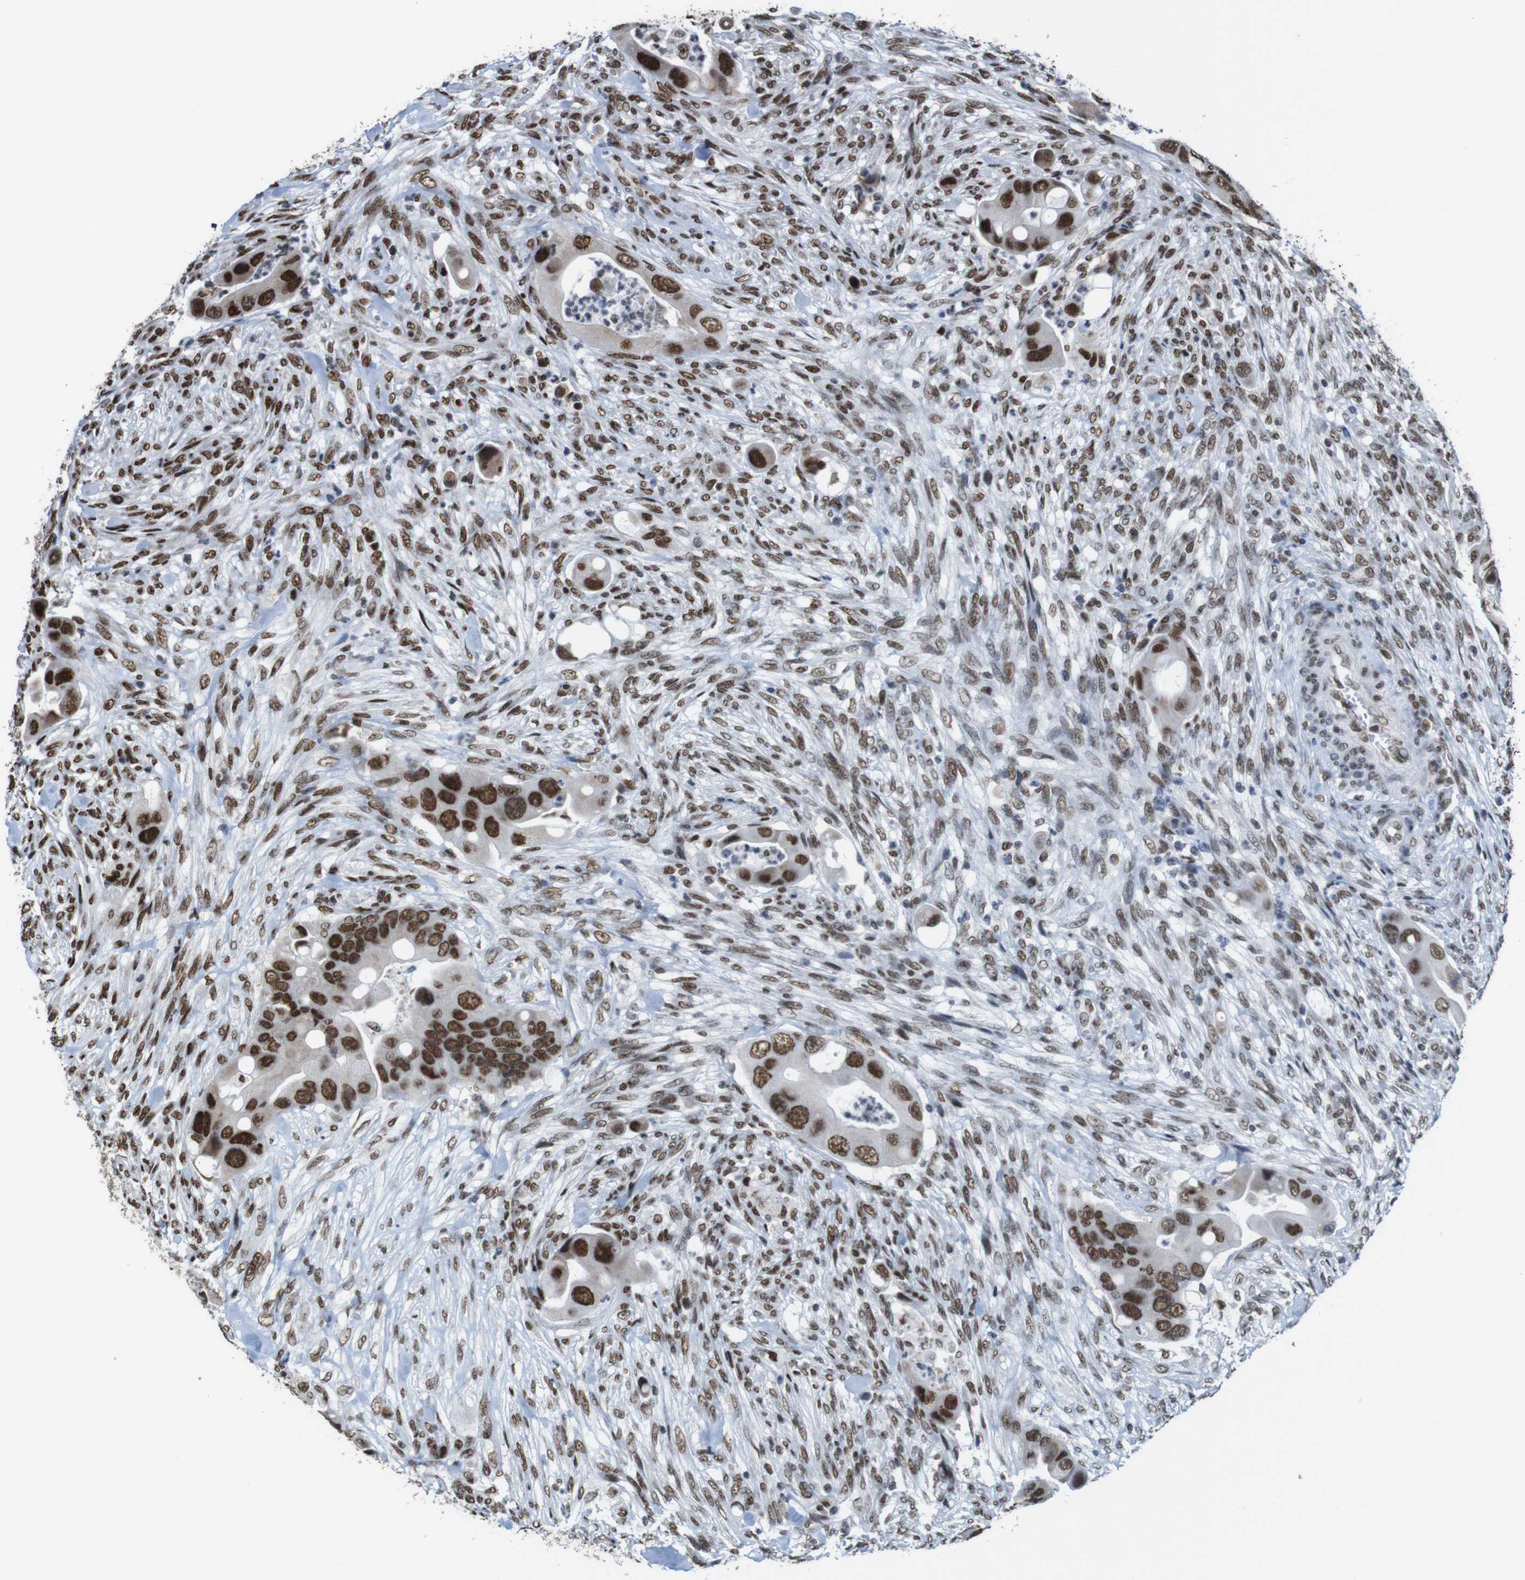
{"staining": {"intensity": "strong", "quantity": "25%-75%", "location": "nuclear"}, "tissue": "colorectal cancer", "cell_type": "Tumor cells", "image_type": "cancer", "snomed": [{"axis": "morphology", "description": "Adenocarcinoma, NOS"}, {"axis": "topography", "description": "Rectum"}], "caption": "Strong nuclear protein staining is present in approximately 25%-75% of tumor cells in colorectal cancer.", "gene": "ROMO1", "patient": {"sex": "female", "age": 57}}